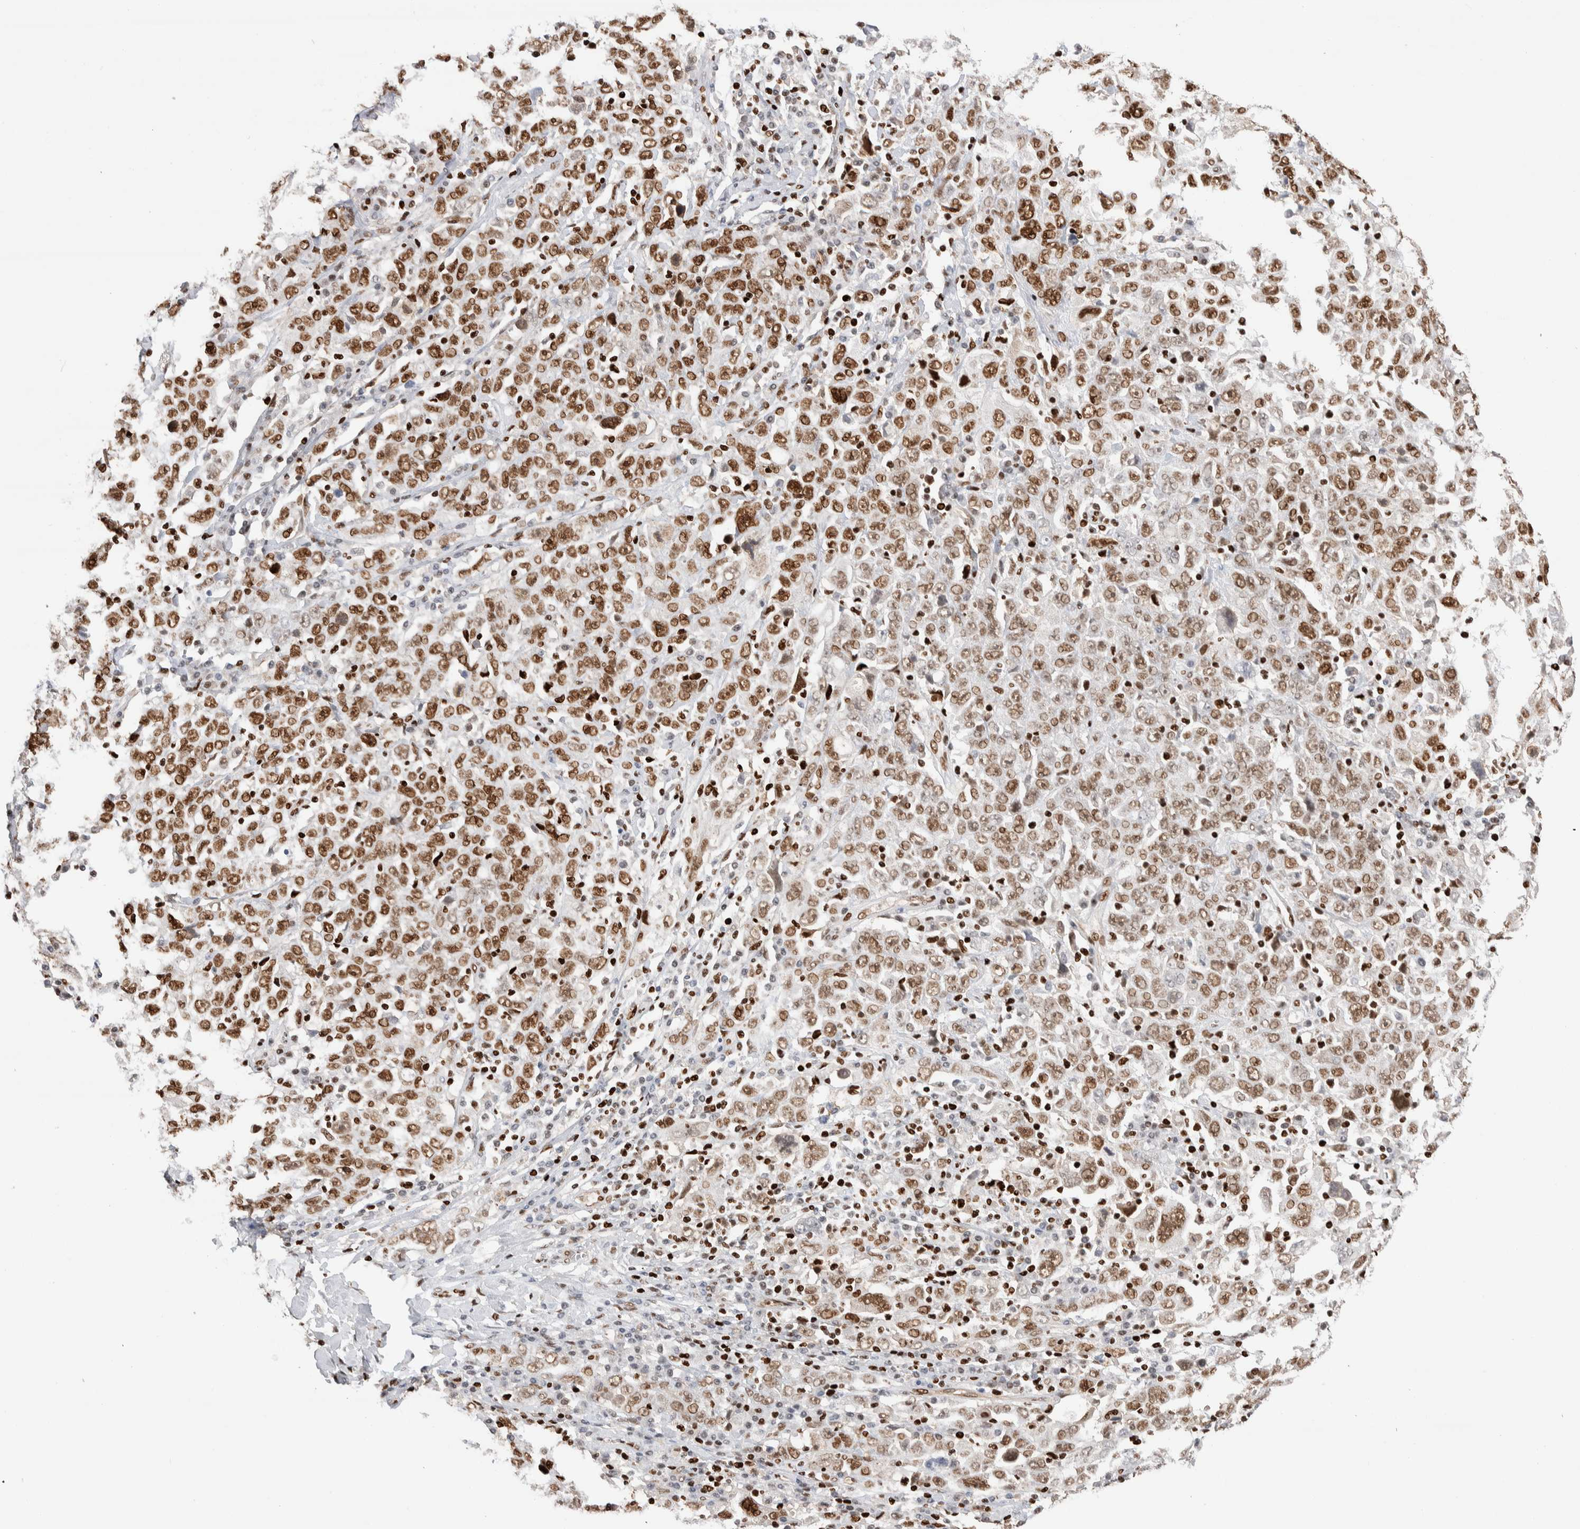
{"staining": {"intensity": "moderate", "quantity": ">75%", "location": "nuclear"}, "tissue": "ovarian cancer", "cell_type": "Tumor cells", "image_type": "cancer", "snomed": [{"axis": "morphology", "description": "Carcinoma, endometroid"}, {"axis": "topography", "description": "Ovary"}], "caption": "Moderate nuclear protein staining is seen in about >75% of tumor cells in ovarian cancer.", "gene": "RNASEK-C17orf49", "patient": {"sex": "female", "age": 62}}